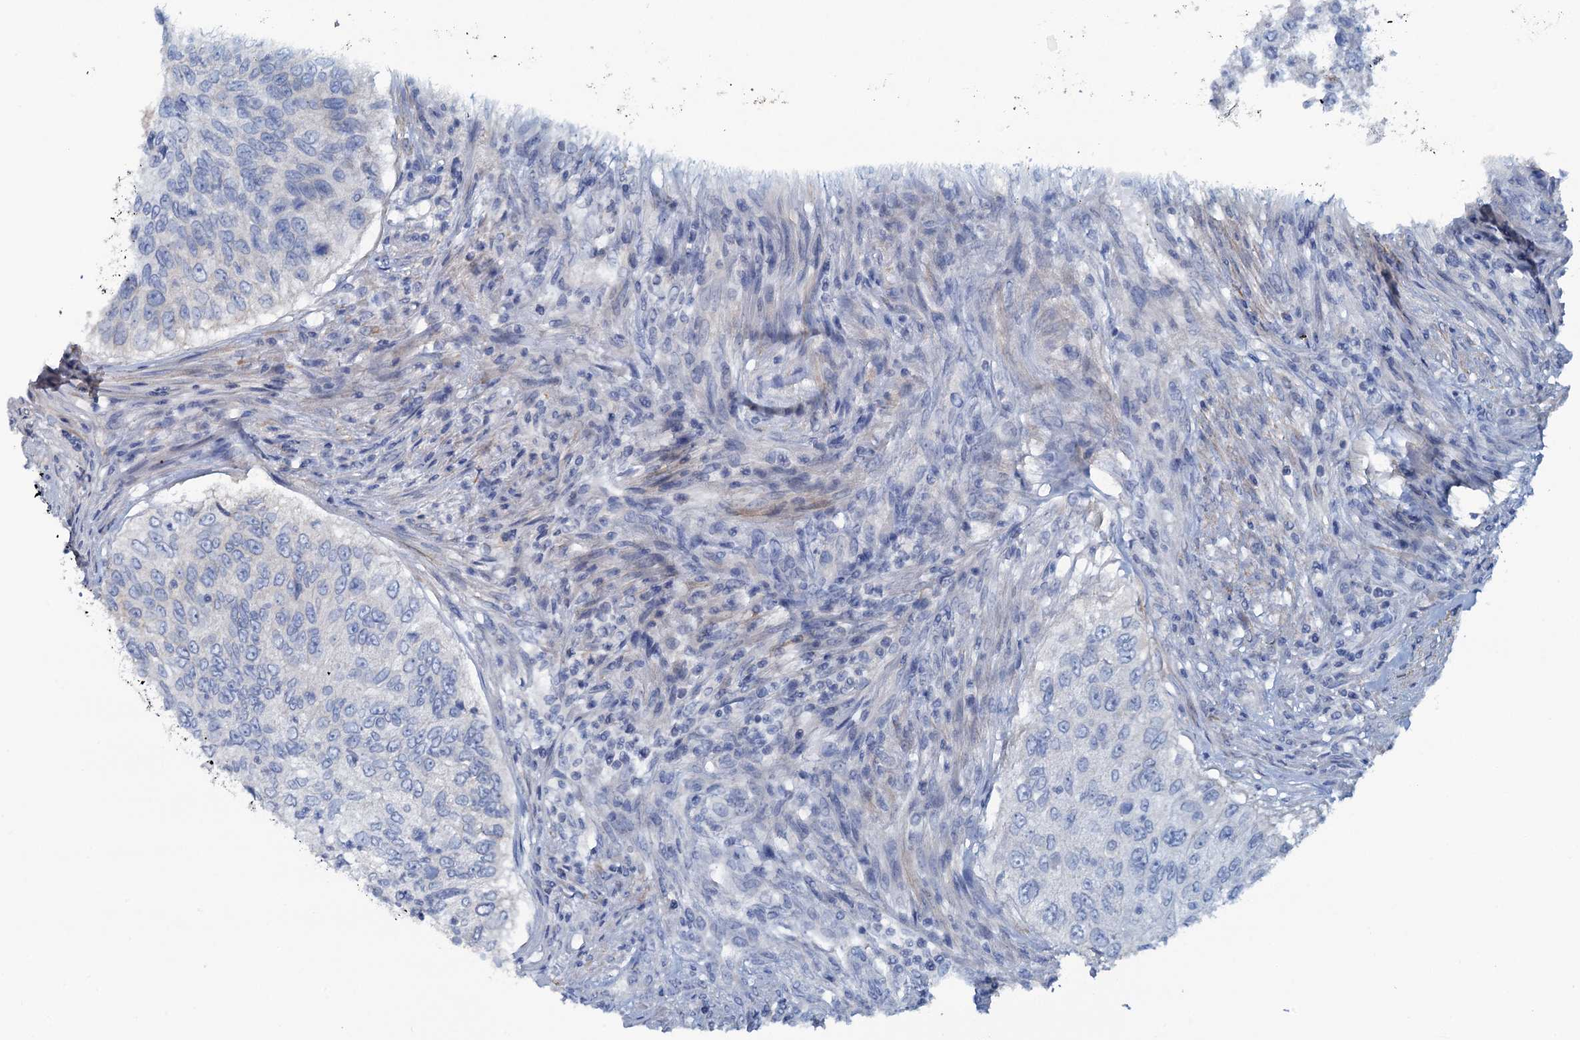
{"staining": {"intensity": "negative", "quantity": "none", "location": "none"}, "tissue": "urothelial cancer", "cell_type": "Tumor cells", "image_type": "cancer", "snomed": [{"axis": "morphology", "description": "Urothelial carcinoma, High grade"}, {"axis": "topography", "description": "Urinary bladder"}], "caption": "High-grade urothelial carcinoma was stained to show a protein in brown. There is no significant expression in tumor cells.", "gene": "SLC1A3", "patient": {"sex": "female", "age": 60}}